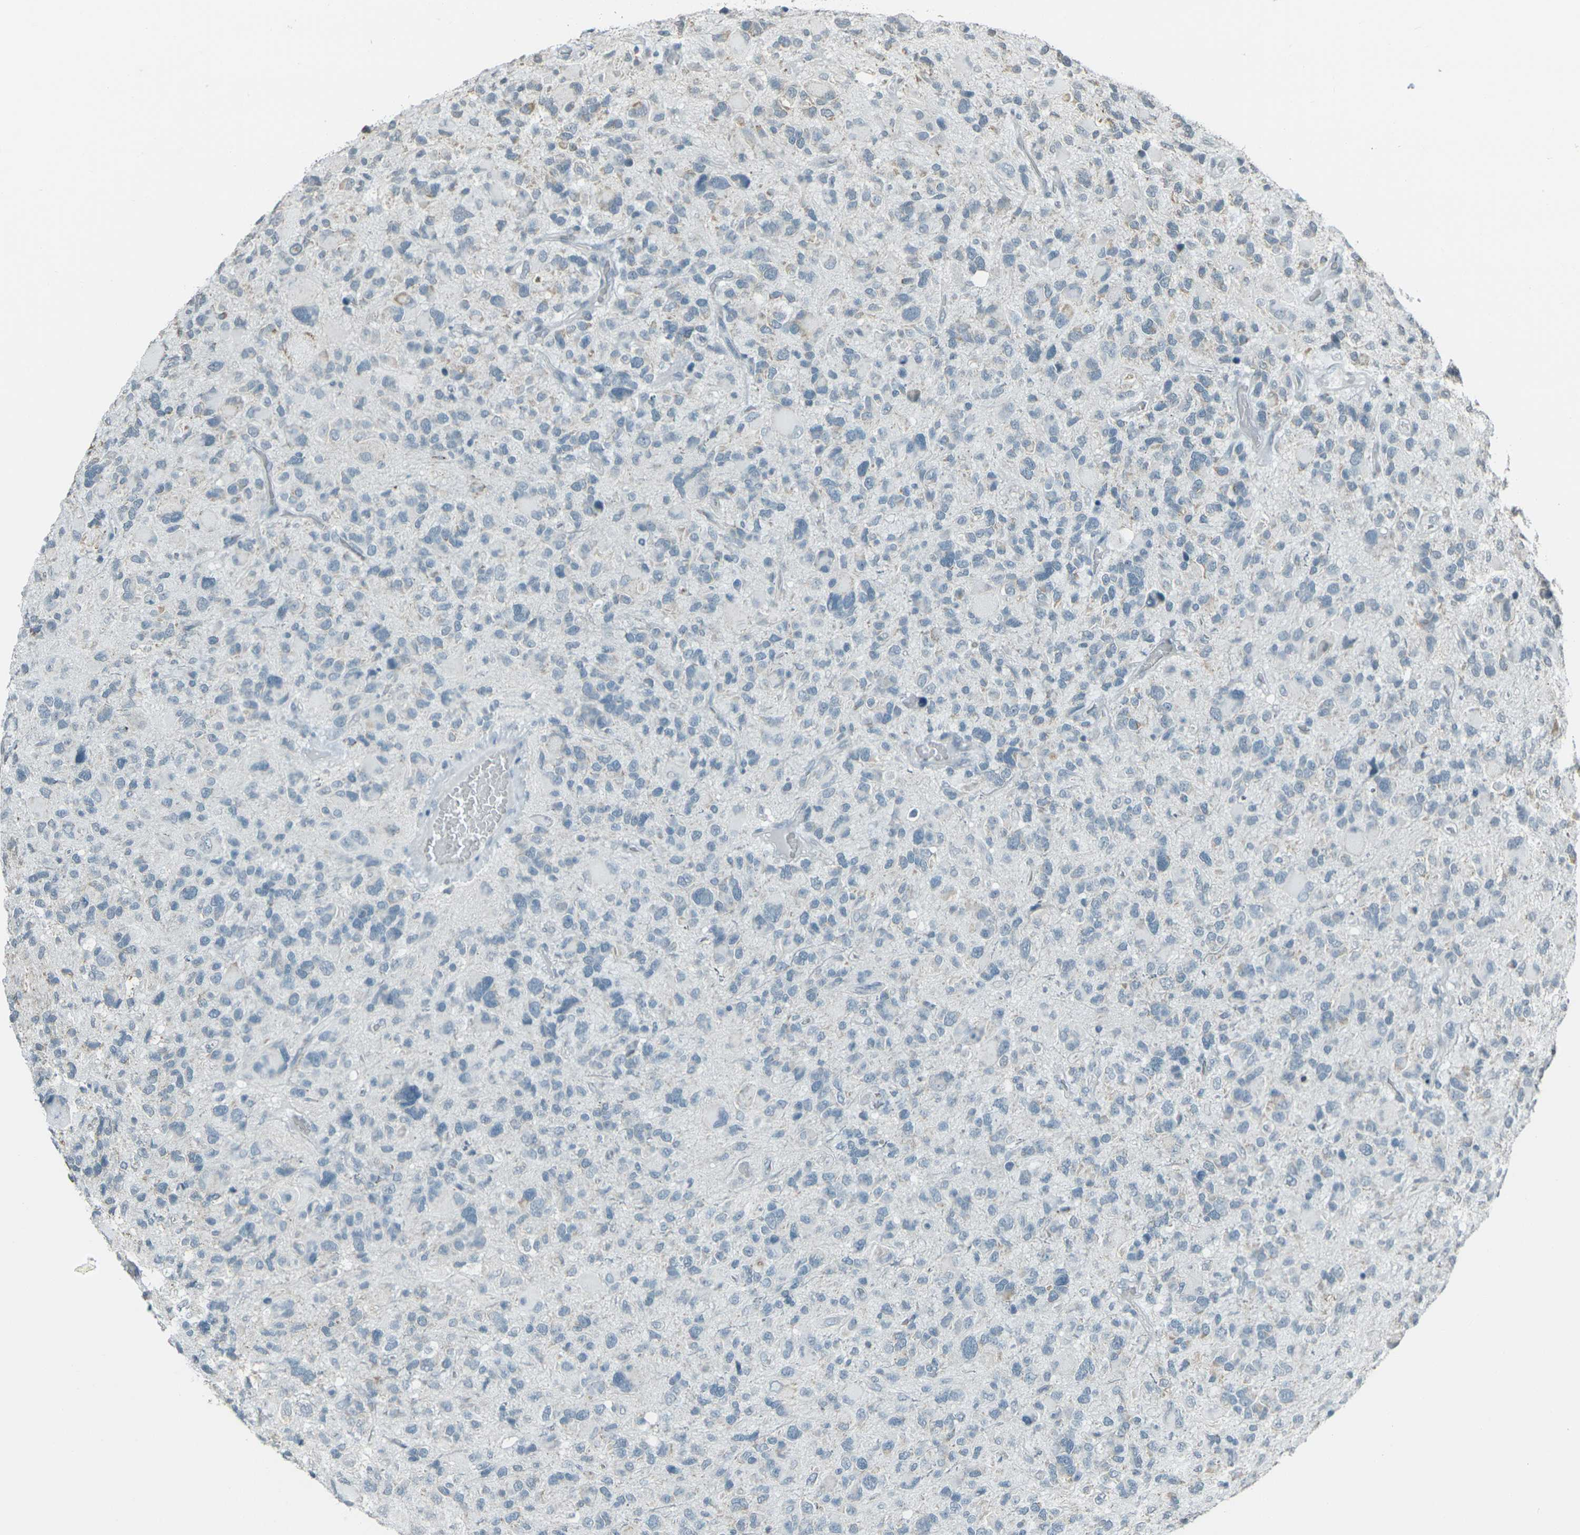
{"staining": {"intensity": "weak", "quantity": "<25%", "location": "cytoplasmic/membranous"}, "tissue": "glioma", "cell_type": "Tumor cells", "image_type": "cancer", "snomed": [{"axis": "morphology", "description": "Glioma, malignant, High grade"}, {"axis": "topography", "description": "Brain"}], "caption": "IHC photomicrograph of neoplastic tissue: glioma stained with DAB (3,3'-diaminobenzidine) exhibits no significant protein staining in tumor cells.", "gene": "H2BC1", "patient": {"sex": "male", "age": 48}}